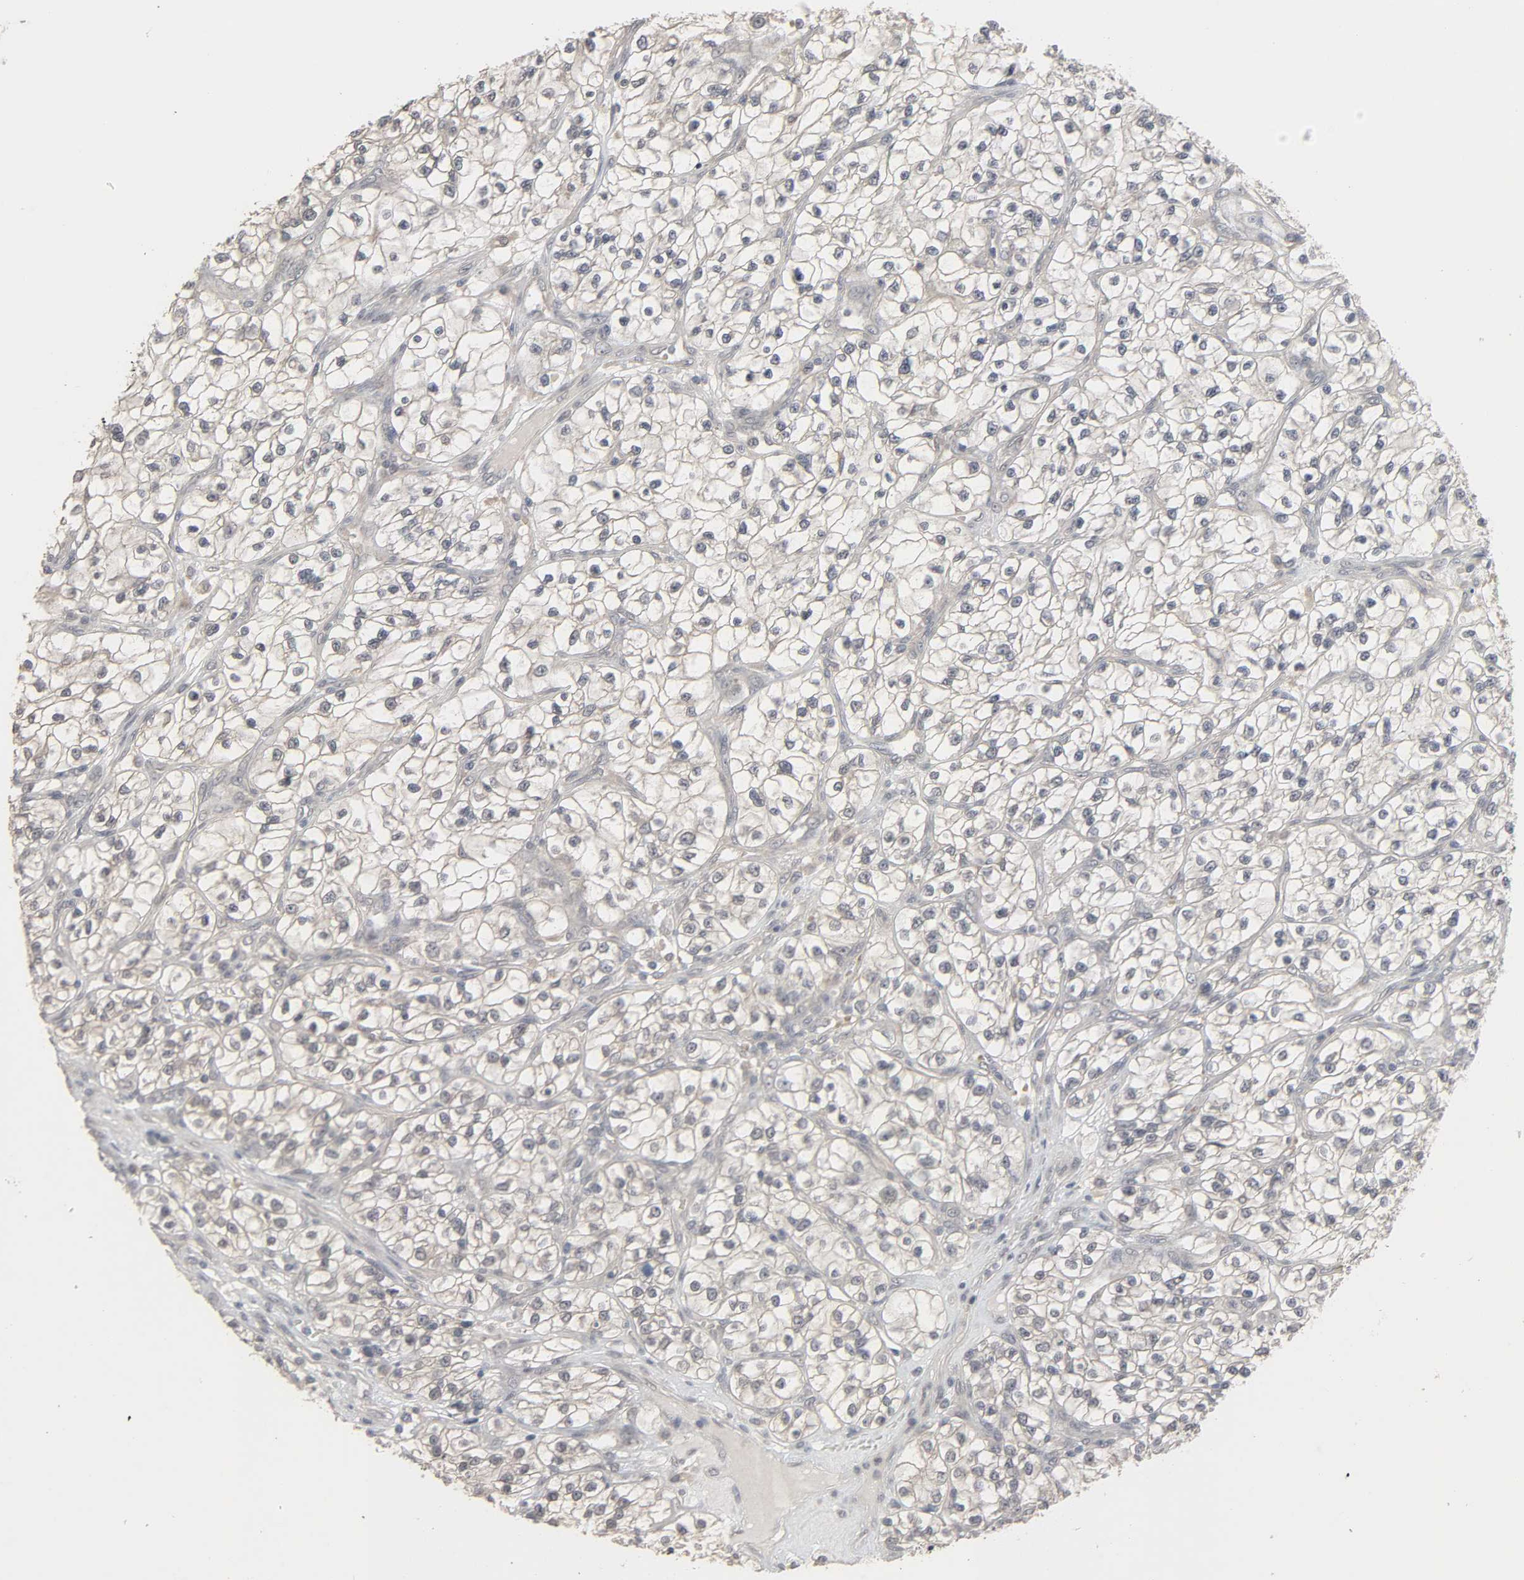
{"staining": {"intensity": "negative", "quantity": "none", "location": "none"}, "tissue": "renal cancer", "cell_type": "Tumor cells", "image_type": "cancer", "snomed": [{"axis": "morphology", "description": "Adenocarcinoma, NOS"}, {"axis": "topography", "description": "Kidney"}], "caption": "This is a image of IHC staining of adenocarcinoma (renal), which shows no staining in tumor cells.", "gene": "ZNF222", "patient": {"sex": "female", "age": 57}}